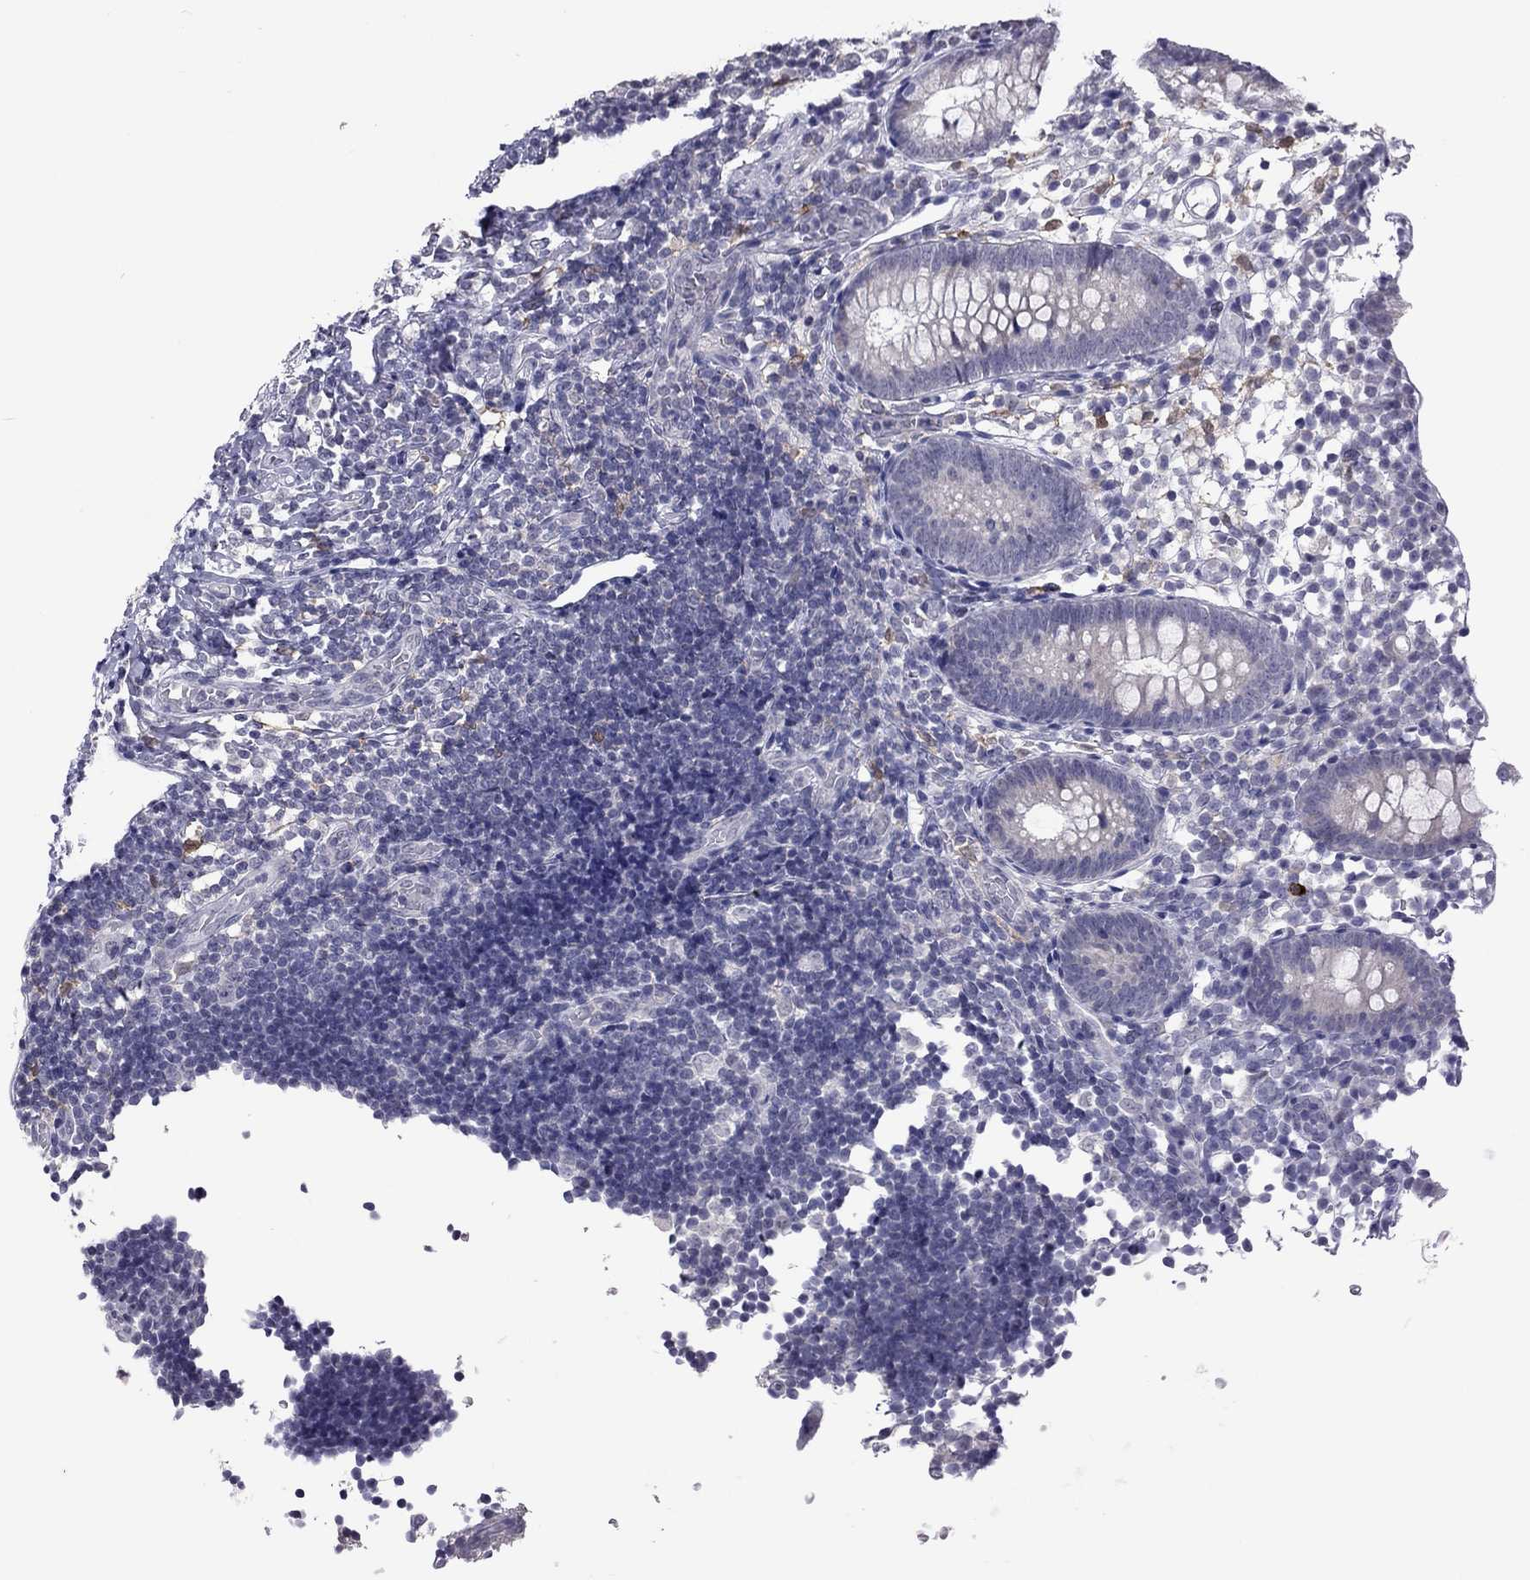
{"staining": {"intensity": "negative", "quantity": "none", "location": "none"}, "tissue": "appendix", "cell_type": "Glandular cells", "image_type": "normal", "snomed": [{"axis": "morphology", "description": "Normal tissue, NOS"}, {"axis": "topography", "description": "Appendix"}], "caption": "Appendix was stained to show a protein in brown. There is no significant expression in glandular cells. (Stains: DAB immunohistochemistry with hematoxylin counter stain, Microscopy: brightfield microscopy at high magnification).", "gene": "PPP1R3A", "patient": {"sex": "female", "age": 40}}